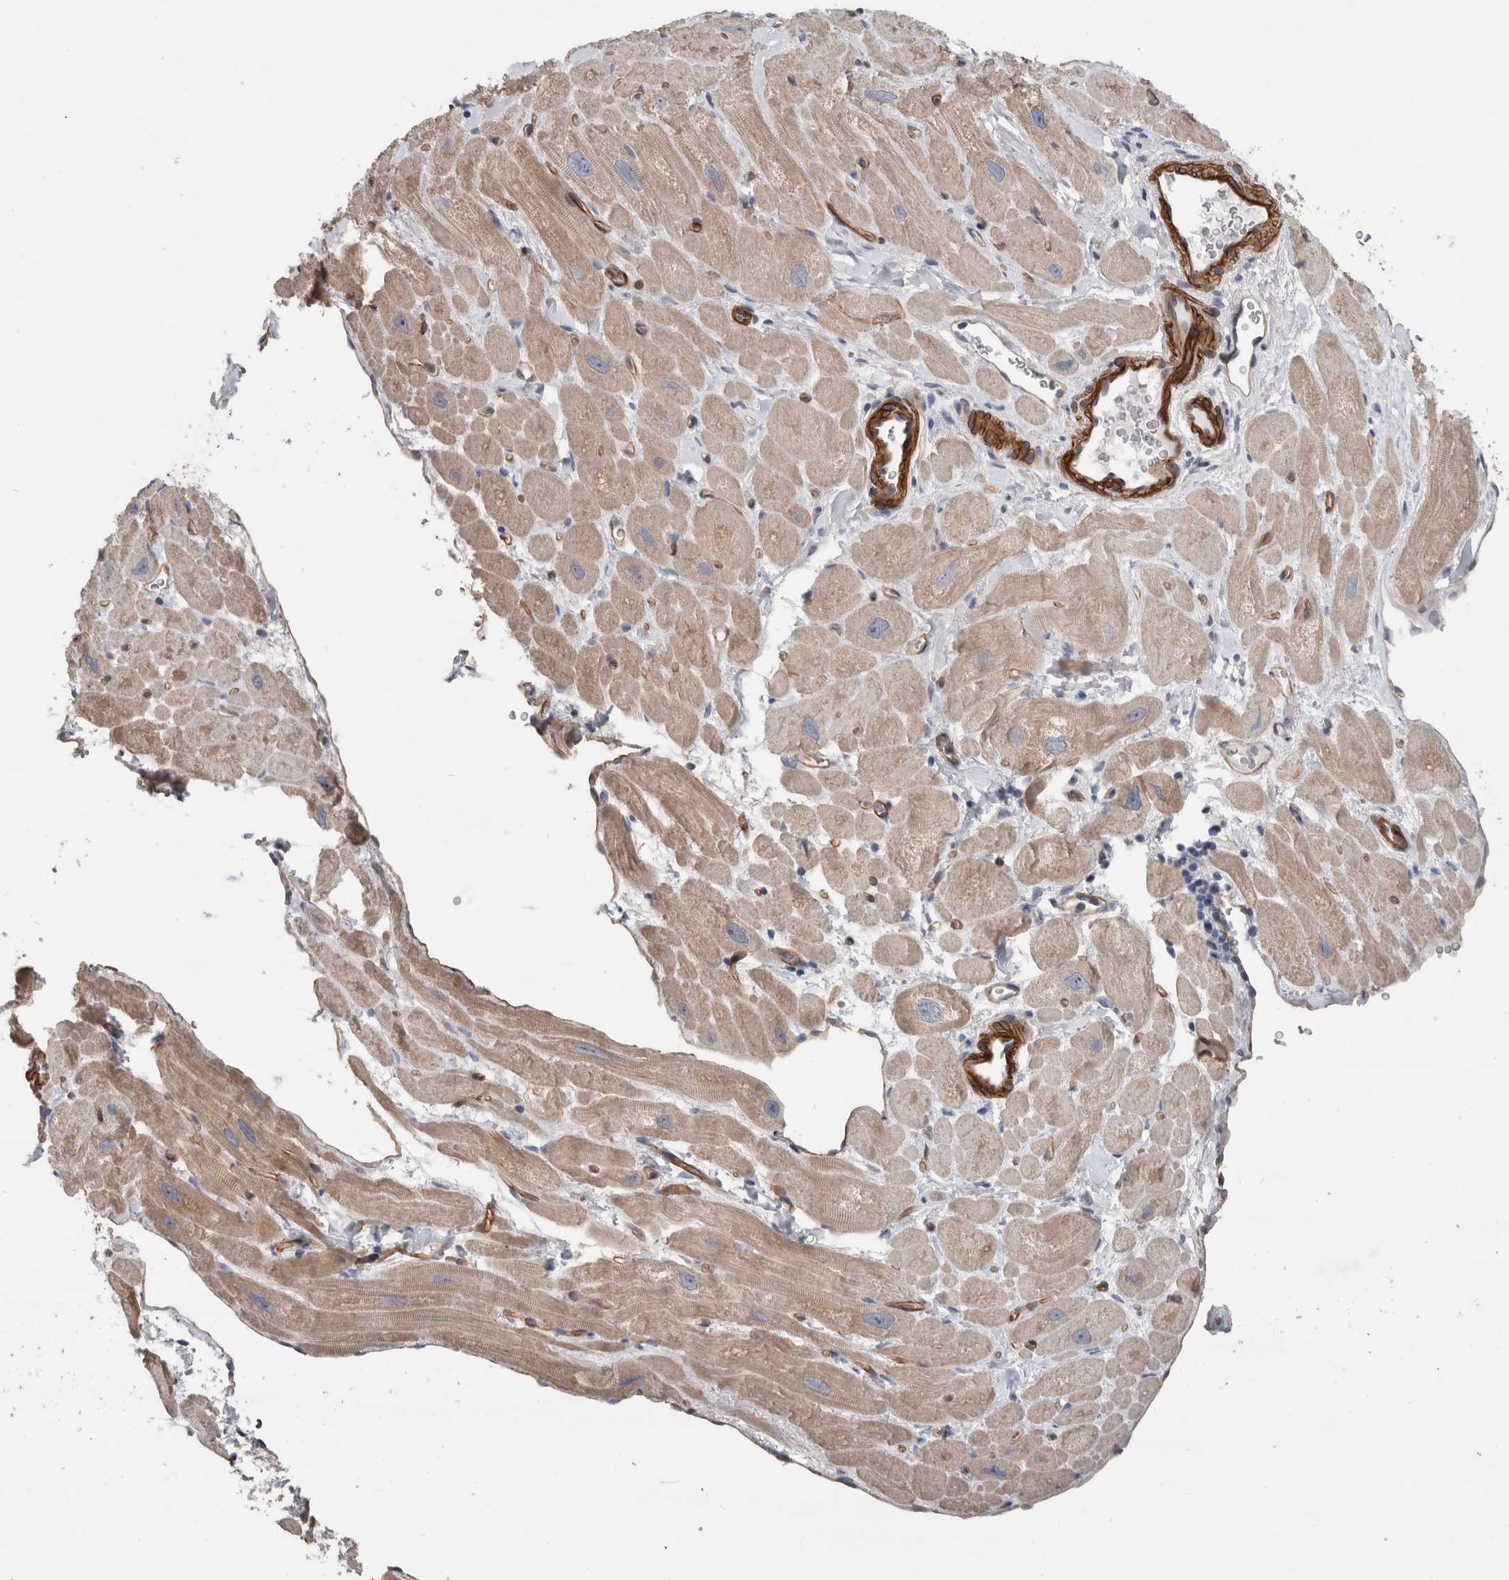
{"staining": {"intensity": "moderate", "quantity": "25%-75%", "location": "cytoplasmic/membranous"}, "tissue": "heart muscle", "cell_type": "Cardiomyocytes", "image_type": "normal", "snomed": [{"axis": "morphology", "description": "Normal tissue, NOS"}, {"axis": "topography", "description": "Heart"}], "caption": "Protein expression analysis of unremarkable heart muscle shows moderate cytoplasmic/membranous staining in about 25%-75% of cardiomyocytes. (IHC, brightfield microscopy, high magnification).", "gene": "BCAM", "patient": {"sex": "male", "age": 49}}